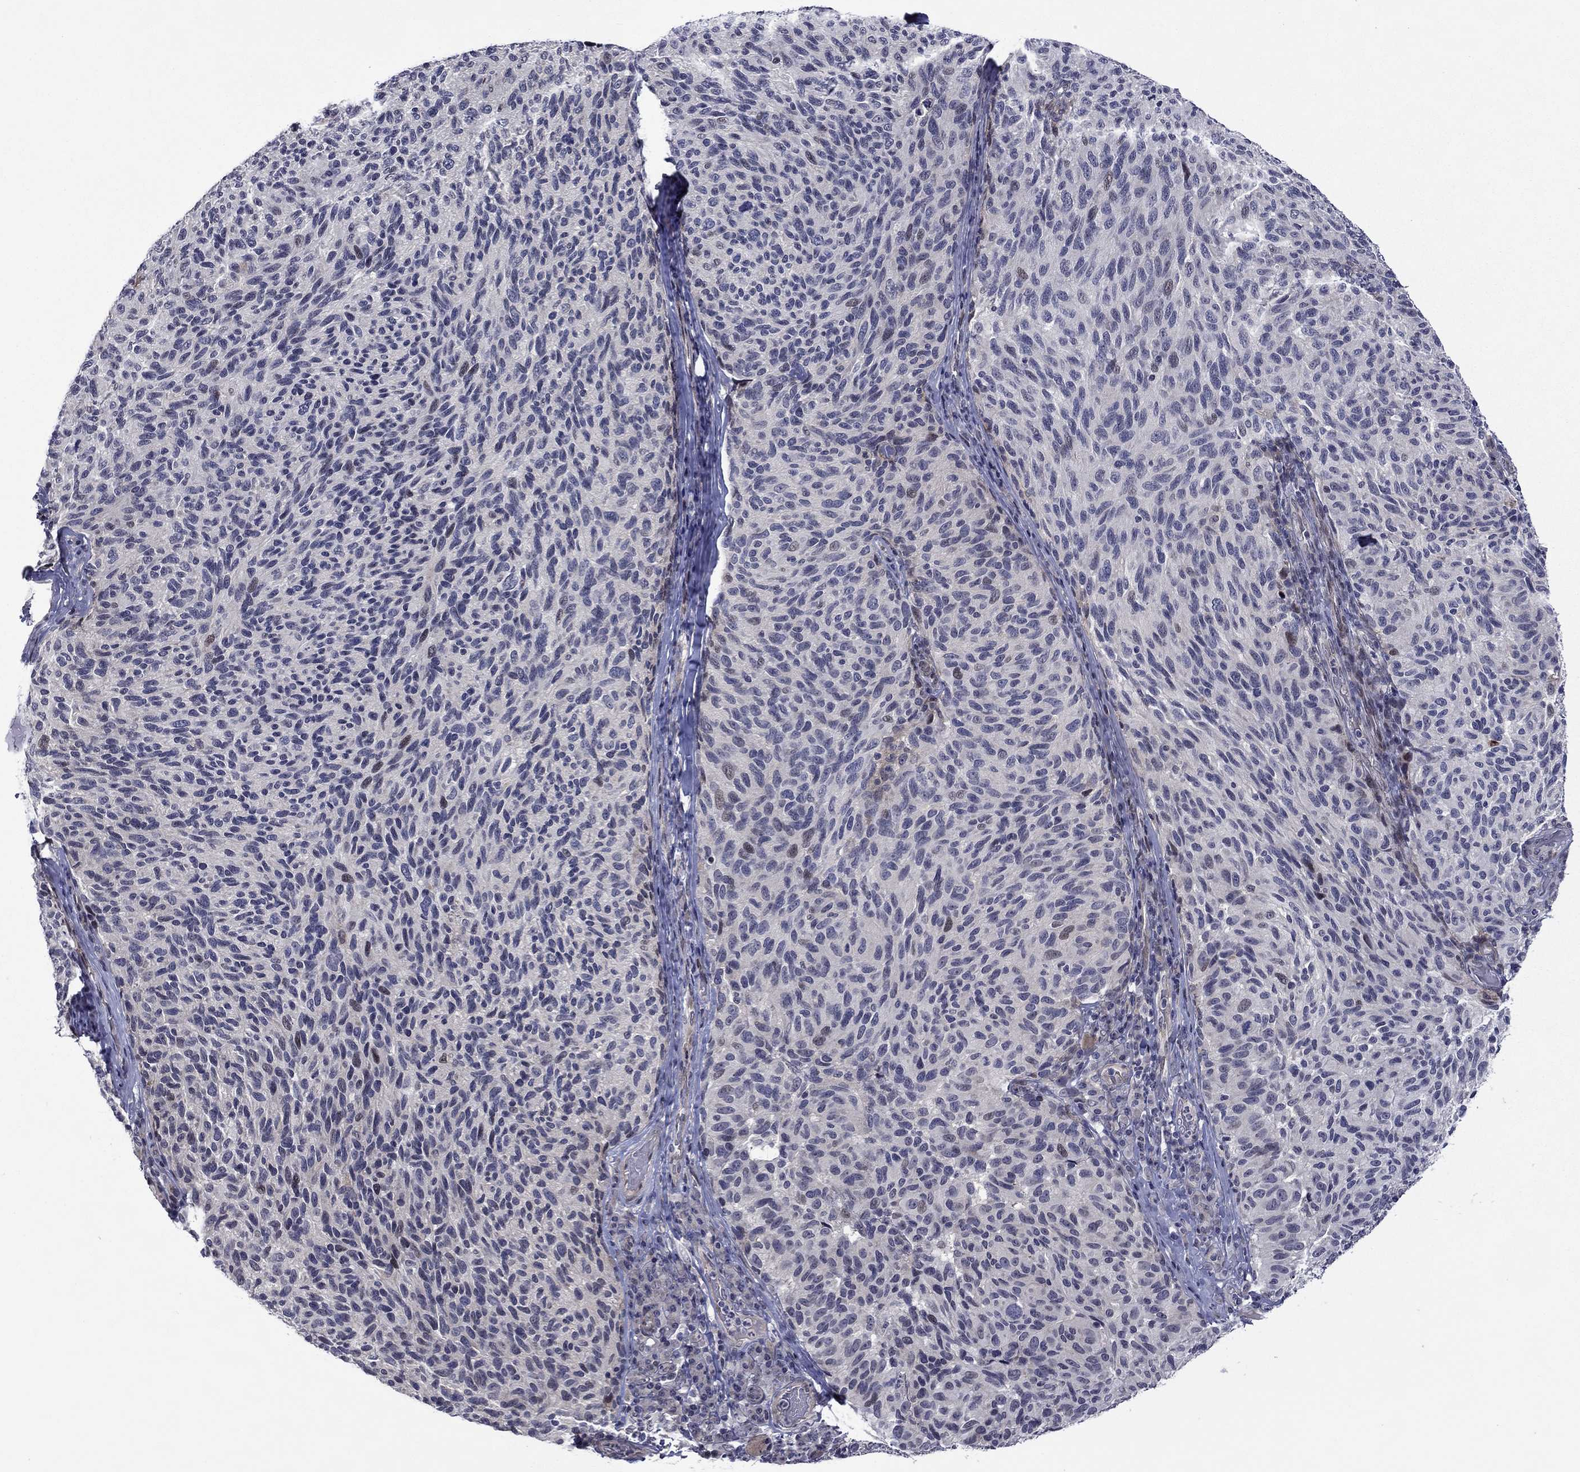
{"staining": {"intensity": "negative", "quantity": "none", "location": "none"}, "tissue": "melanoma", "cell_type": "Tumor cells", "image_type": "cancer", "snomed": [{"axis": "morphology", "description": "Malignant melanoma, NOS"}, {"axis": "topography", "description": "Skin"}], "caption": "Photomicrograph shows no protein expression in tumor cells of melanoma tissue.", "gene": "B3GAT1", "patient": {"sex": "female", "age": 73}}